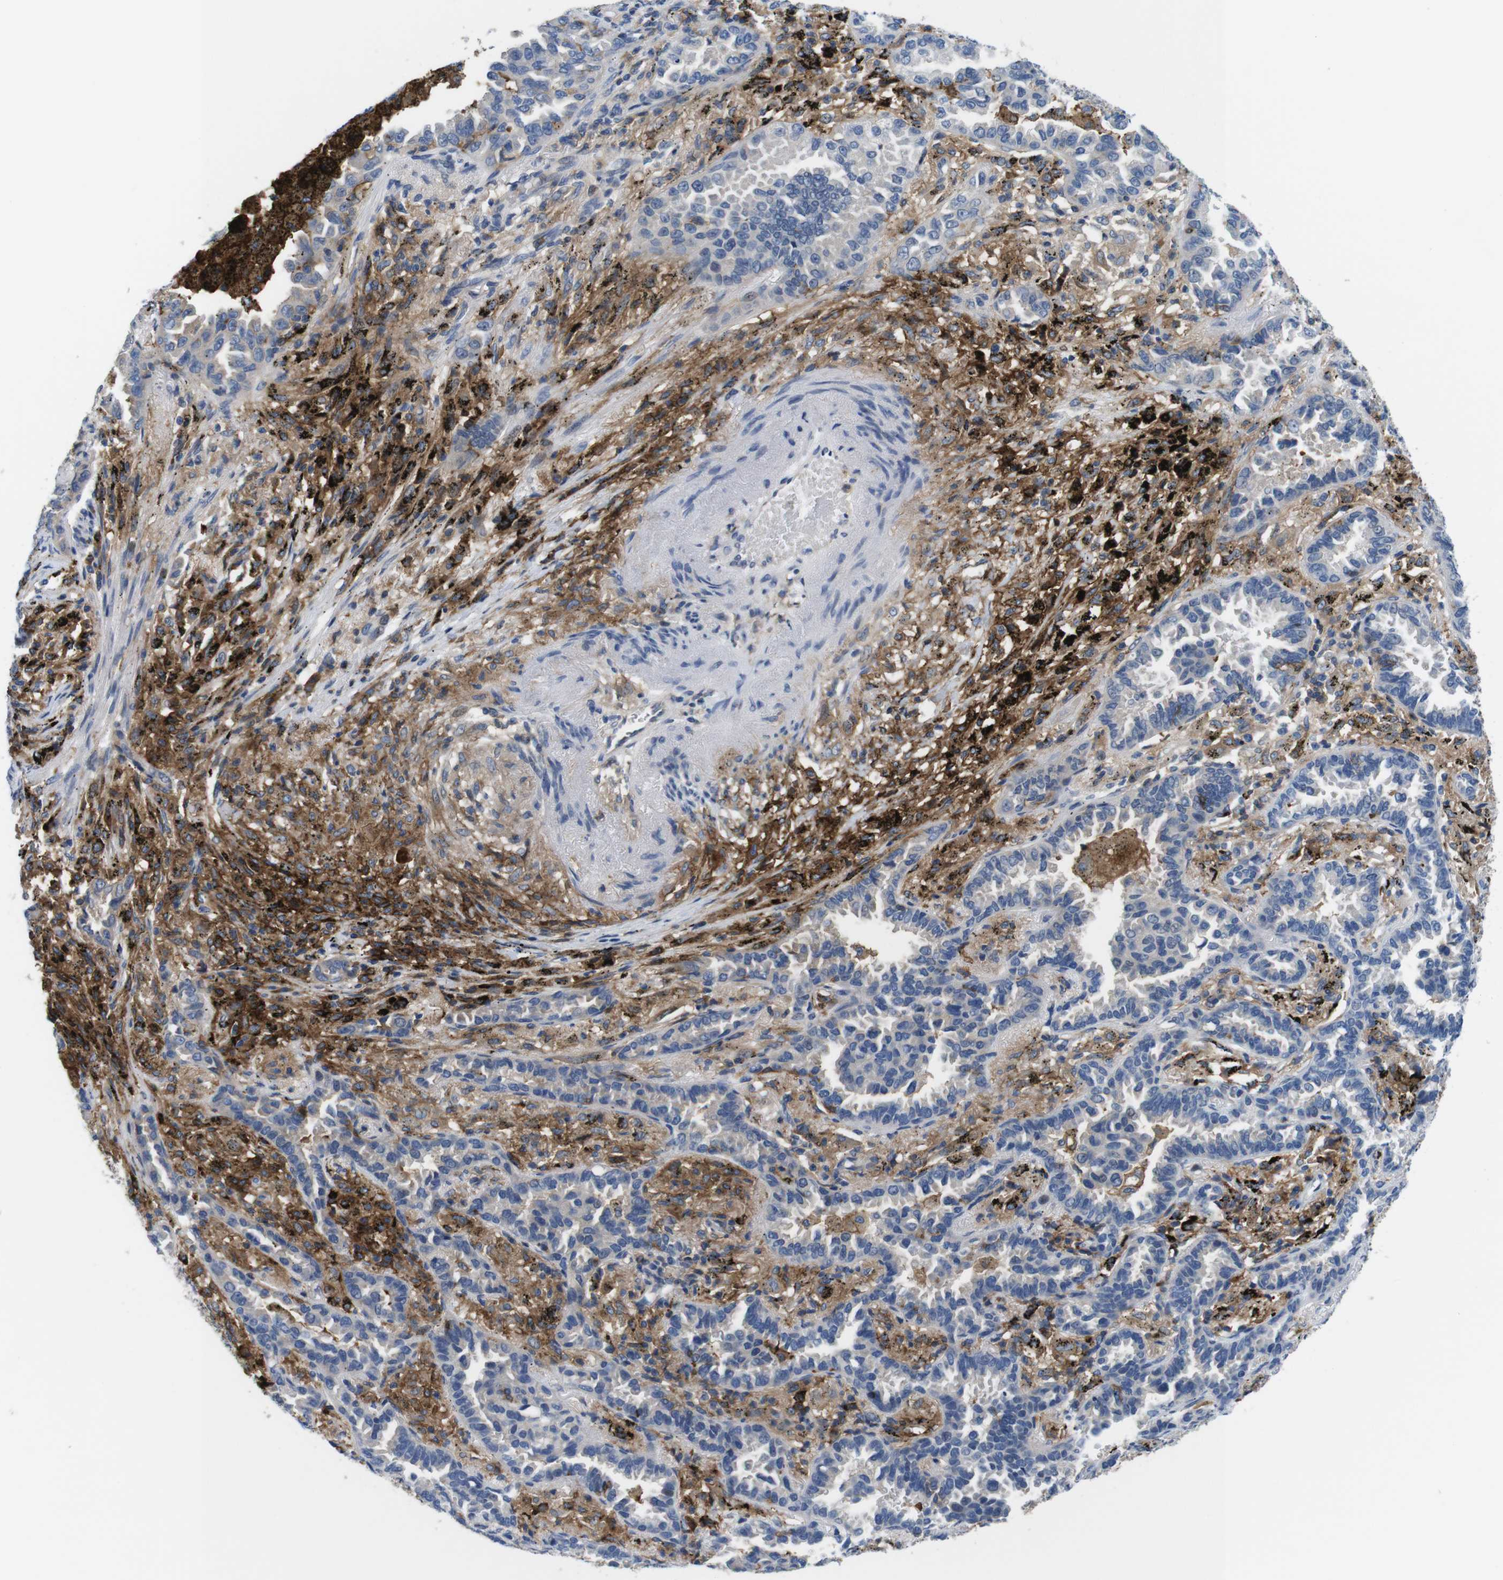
{"staining": {"intensity": "negative", "quantity": "none", "location": "none"}, "tissue": "lung cancer", "cell_type": "Tumor cells", "image_type": "cancer", "snomed": [{"axis": "morphology", "description": "Normal tissue, NOS"}, {"axis": "morphology", "description": "Adenocarcinoma, NOS"}, {"axis": "topography", "description": "Lung"}], "caption": "An immunohistochemistry photomicrograph of lung cancer (adenocarcinoma) is shown. There is no staining in tumor cells of lung cancer (adenocarcinoma).", "gene": "CD300C", "patient": {"sex": "male", "age": 59}}